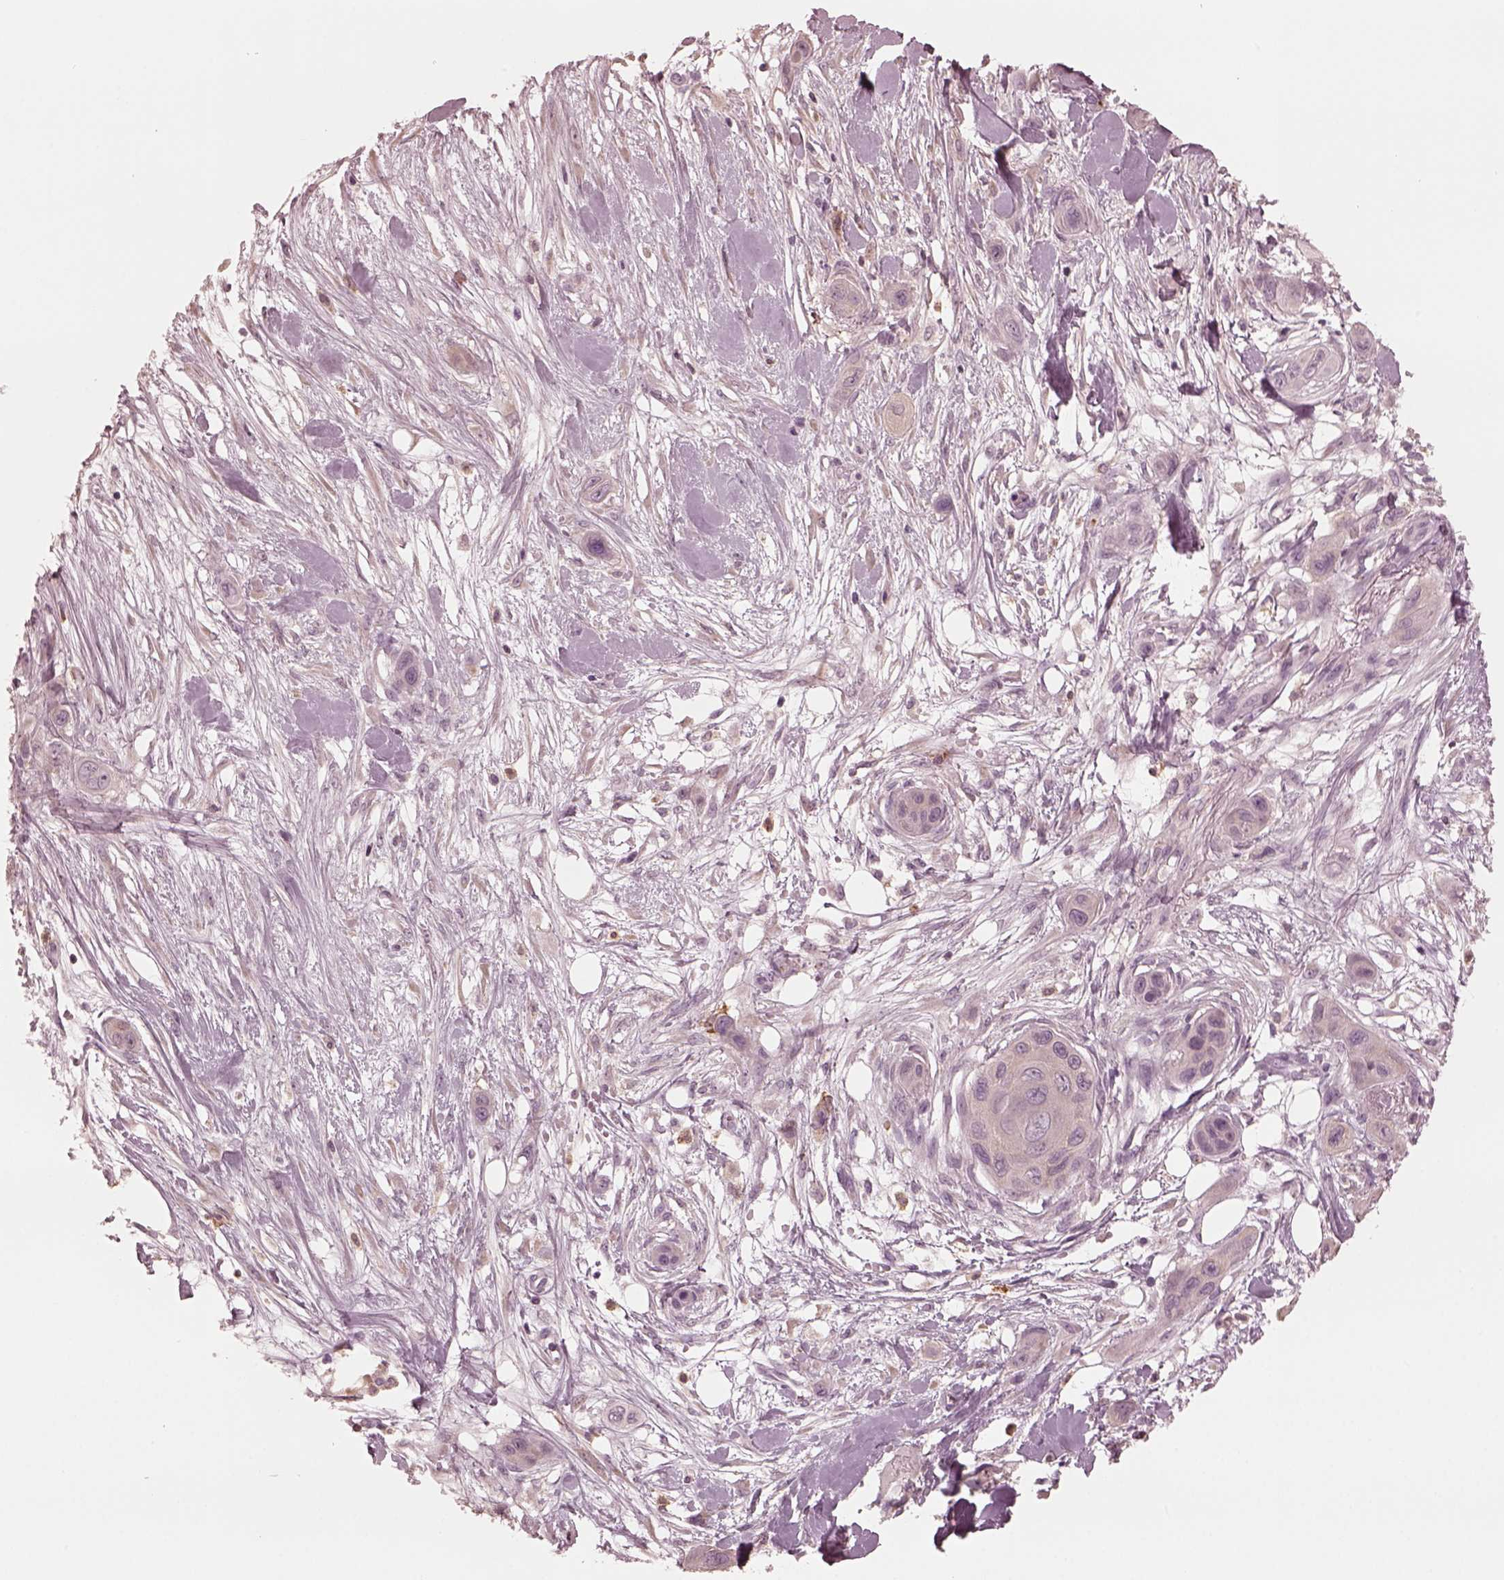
{"staining": {"intensity": "weak", "quantity": ">75%", "location": "cytoplasmic/membranous"}, "tissue": "skin cancer", "cell_type": "Tumor cells", "image_type": "cancer", "snomed": [{"axis": "morphology", "description": "Squamous cell carcinoma, NOS"}, {"axis": "topography", "description": "Skin"}], "caption": "Protein staining of skin cancer (squamous cell carcinoma) tissue exhibits weak cytoplasmic/membranous positivity in approximately >75% of tumor cells.", "gene": "PSTPIP2", "patient": {"sex": "male", "age": 79}}